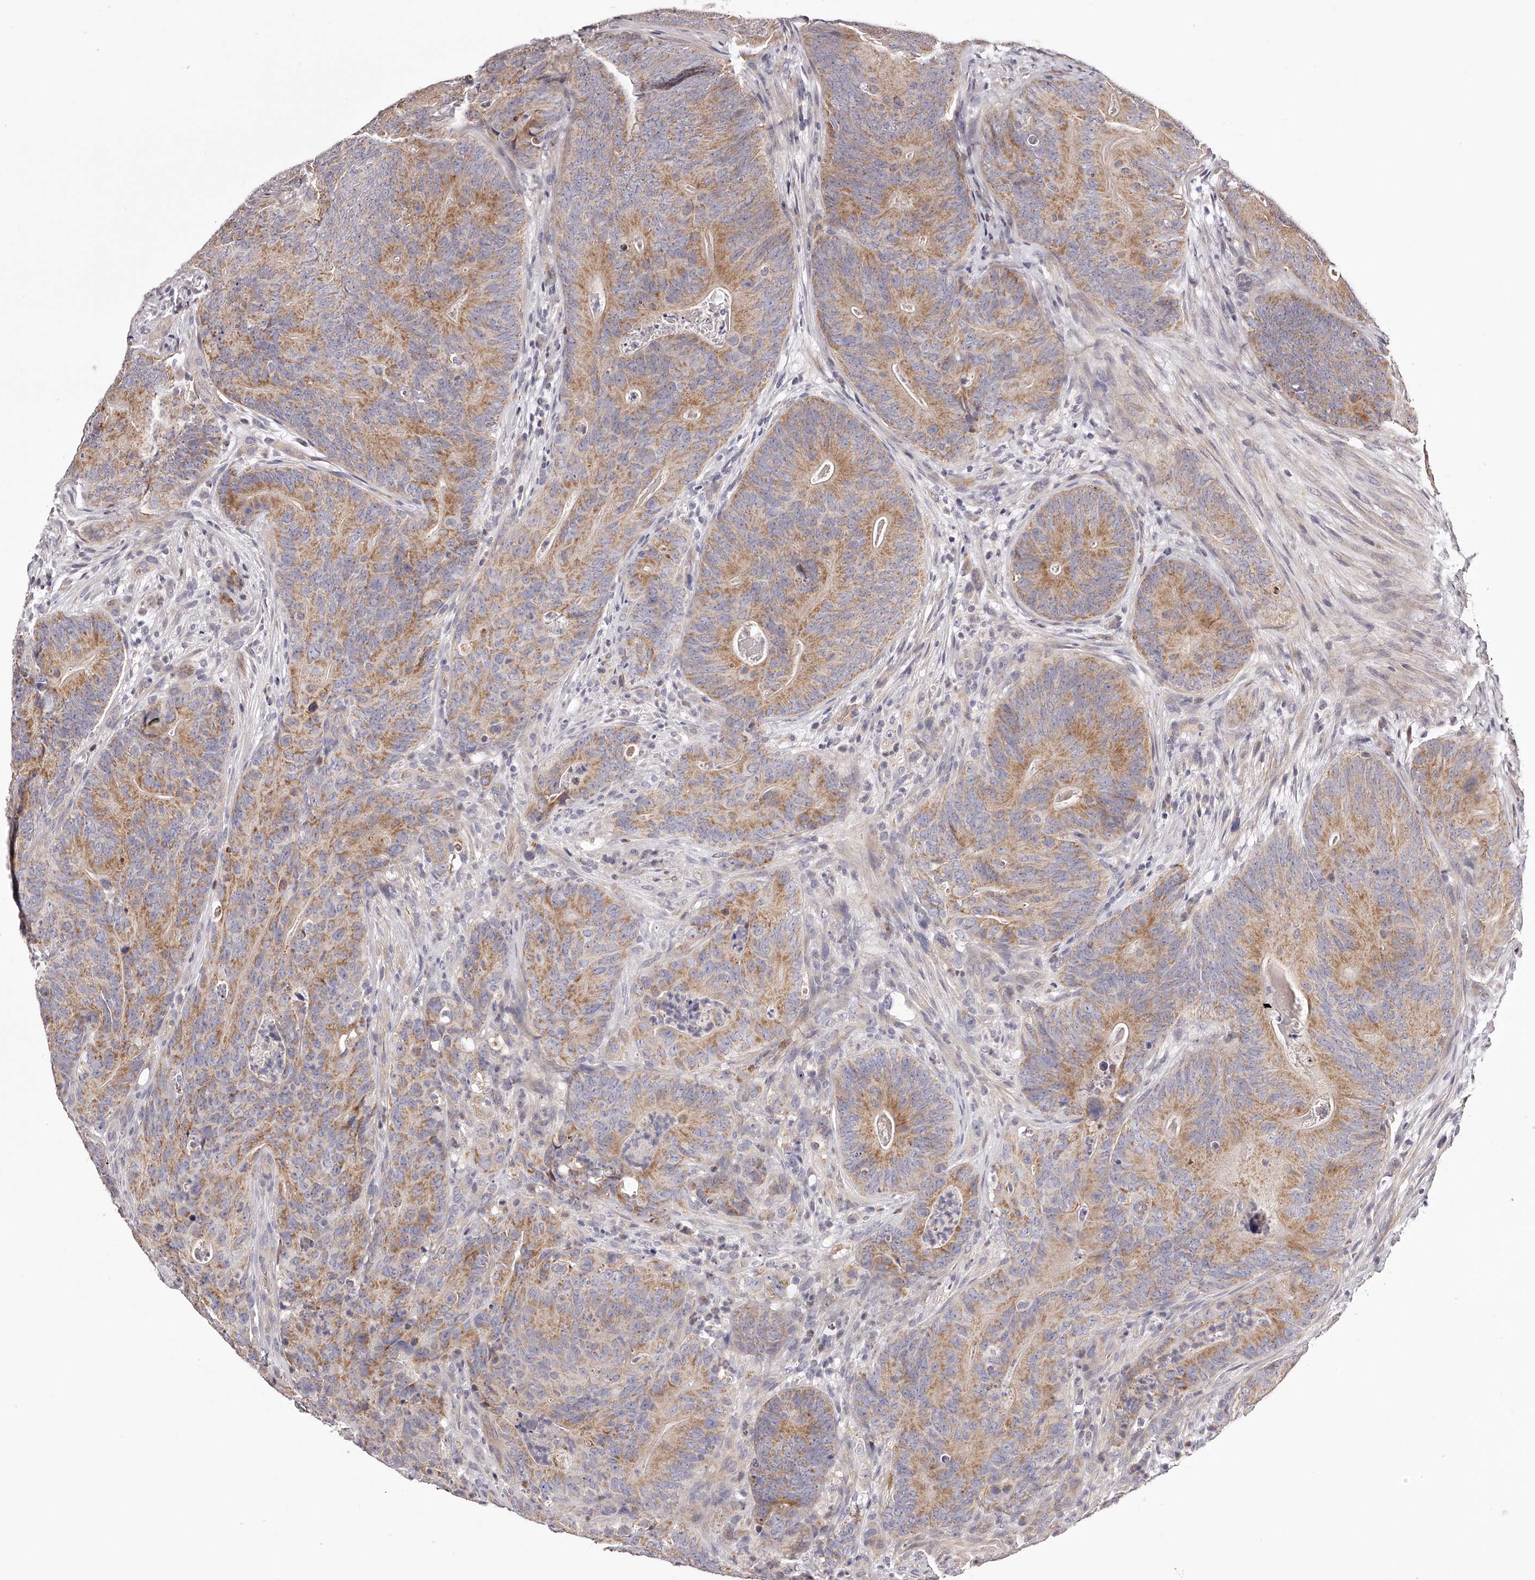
{"staining": {"intensity": "moderate", "quantity": ">75%", "location": "cytoplasmic/membranous"}, "tissue": "colorectal cancer", "cell_type": "Tumor cells", "image_type": "cancer", "snomed": [{"axis": "morphology", "description": "Normal tissue, NOS"}, {"axis": "topography", "description": "Colon"}], "caption": "Colorectal cancer stained with a protein marker exhibits moderate staining in tumor cells.", "gene": "ODF2L", "patient": {"sex": "female", "age": 82}}